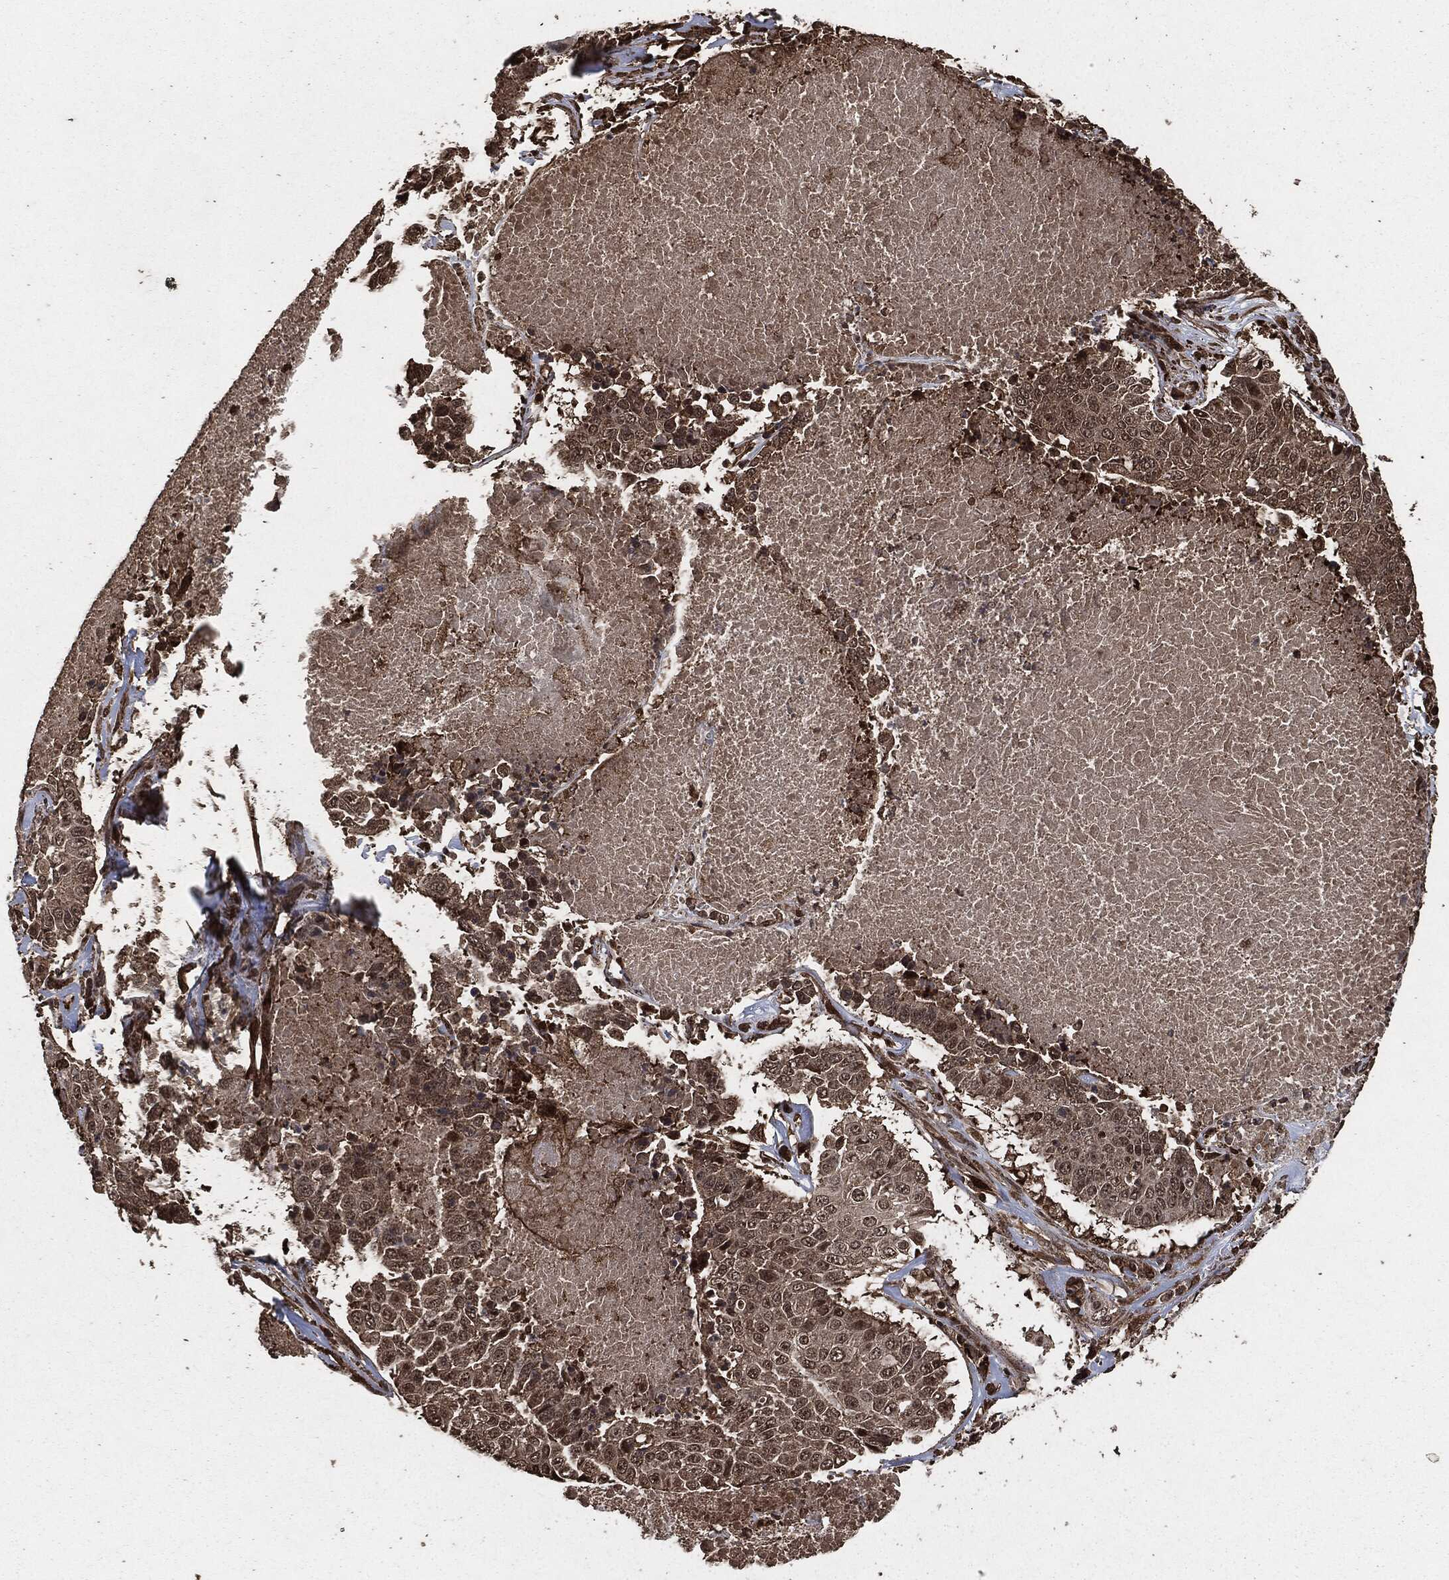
{"staining": {"intensity": "strong", "quantity": "<25%", "location": "cytoplasmic/membranous,nuclear"}, "tissue": "lung cancer", "cell_type": "Tumor cells", "image_type": "cancer", "snomed": [{"axis": "morphology", "description": "Squamous cell carcinoma, NOS"}, {"axis": "topography", "description": "Lung"}], "caption": "This histopathology image displays immunohistochemistry (IHC) staining of squamous cell carcinoma (lung), with medium strong cytoplasmic/membranous and nuclear staining in approximately <25% of tumor cells.", "gene": "EGFR", "patient": {"sex": "male", "age": 64}}